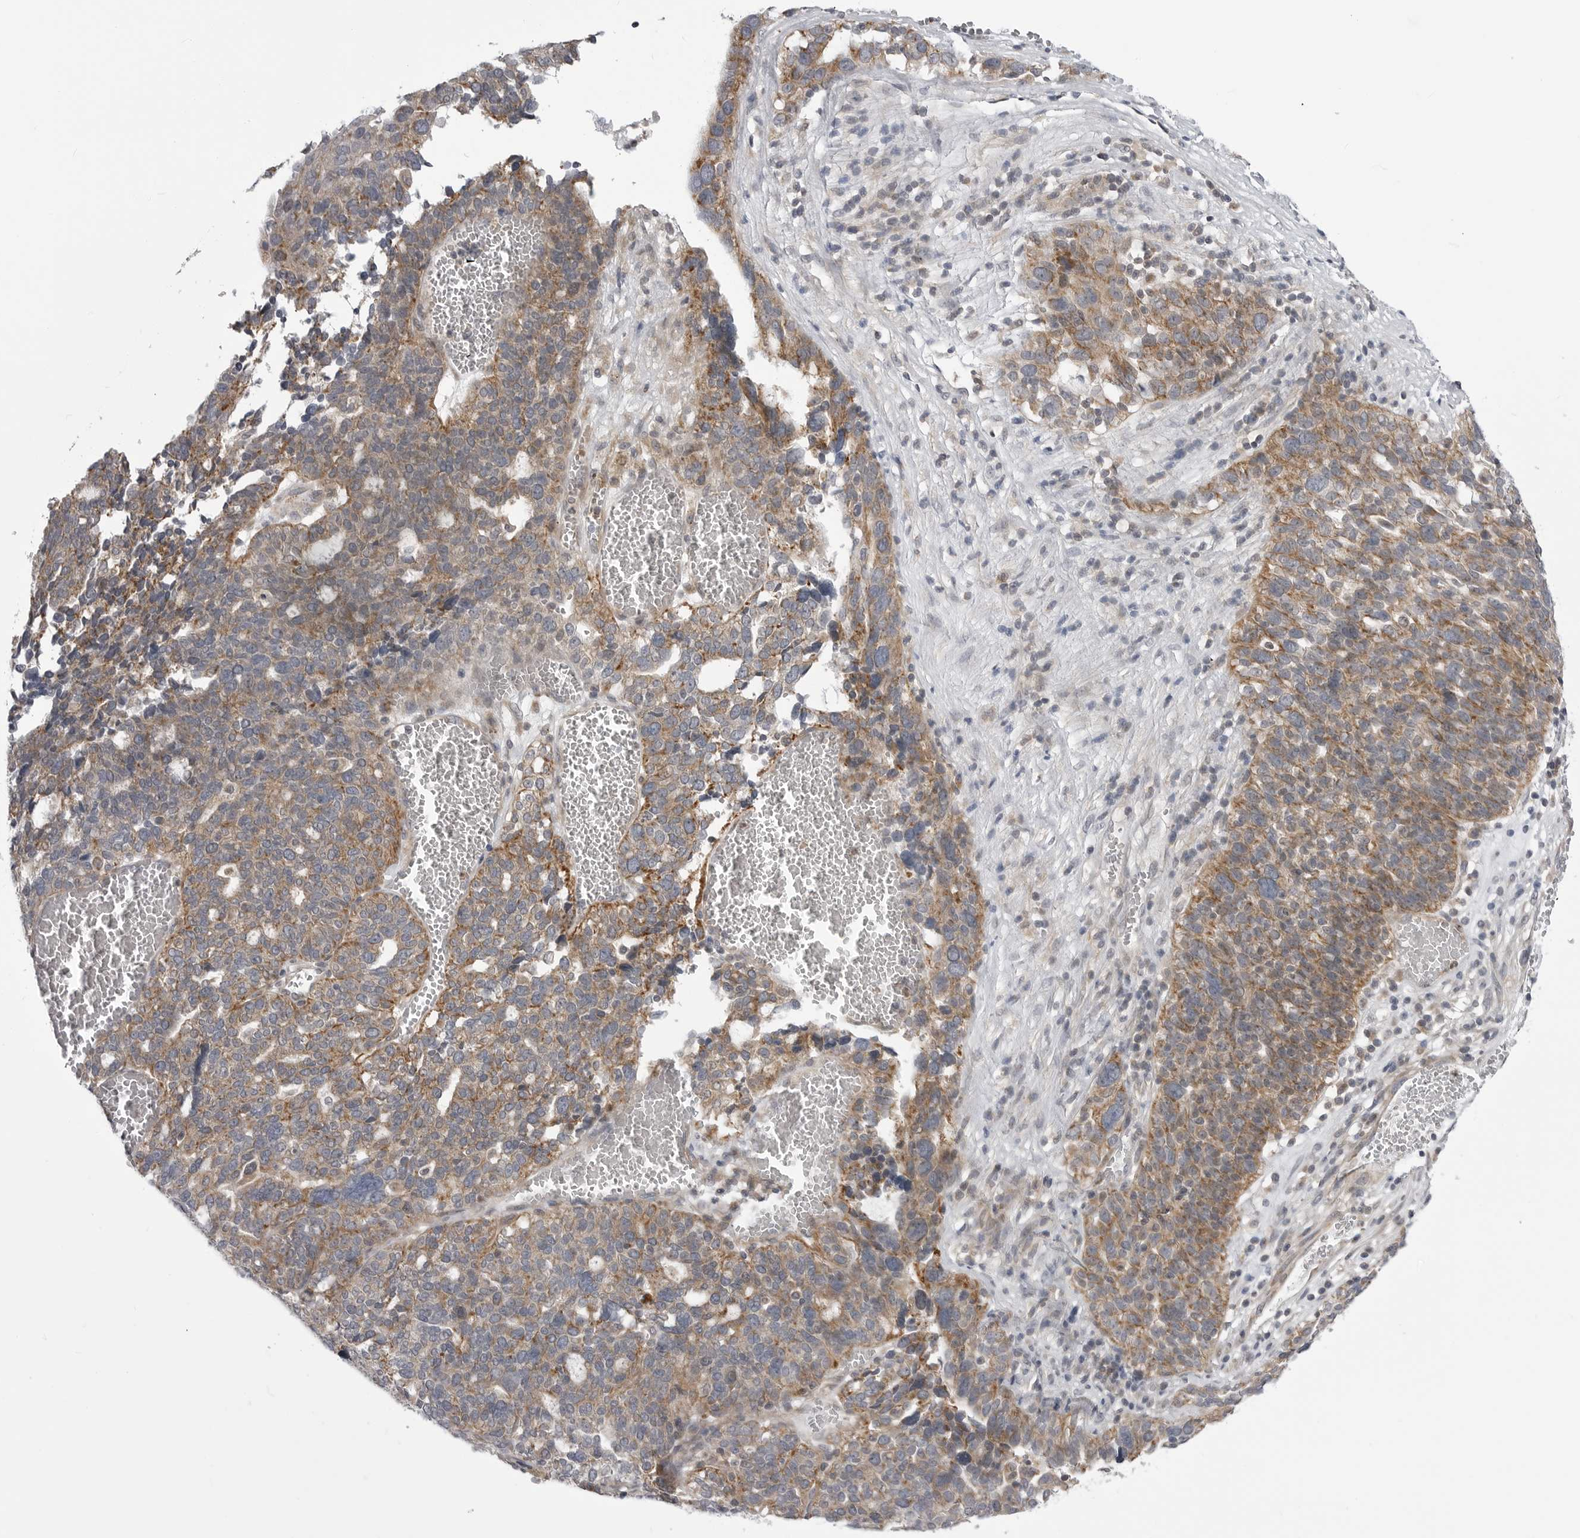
{"staining": {"intensity": "weak", "quantity": ">75%", "location": "cytoplasmic/membranous"}, "tissue": "ovarian cancer", "cell_type": "Tumor cells", "image_type": "cancer", "snomed": [{"axis": "morphology", "description": "Cystadenocarcinoma, serous, NOS"}, {"axis": "topography", "description": "Ovary"}], "caption": "This micrograph exhibits ovarian cancer (serous cystadenocarcinoma) stained with immunohistochemistry to label a protein in brown. The cytoplasmic/membranous of tumor cells show weak positivity for the protein. Nuclei are counter-stained blue.", "gene": "CCDC18", "patient": {"sex": "female", "age": 59}}